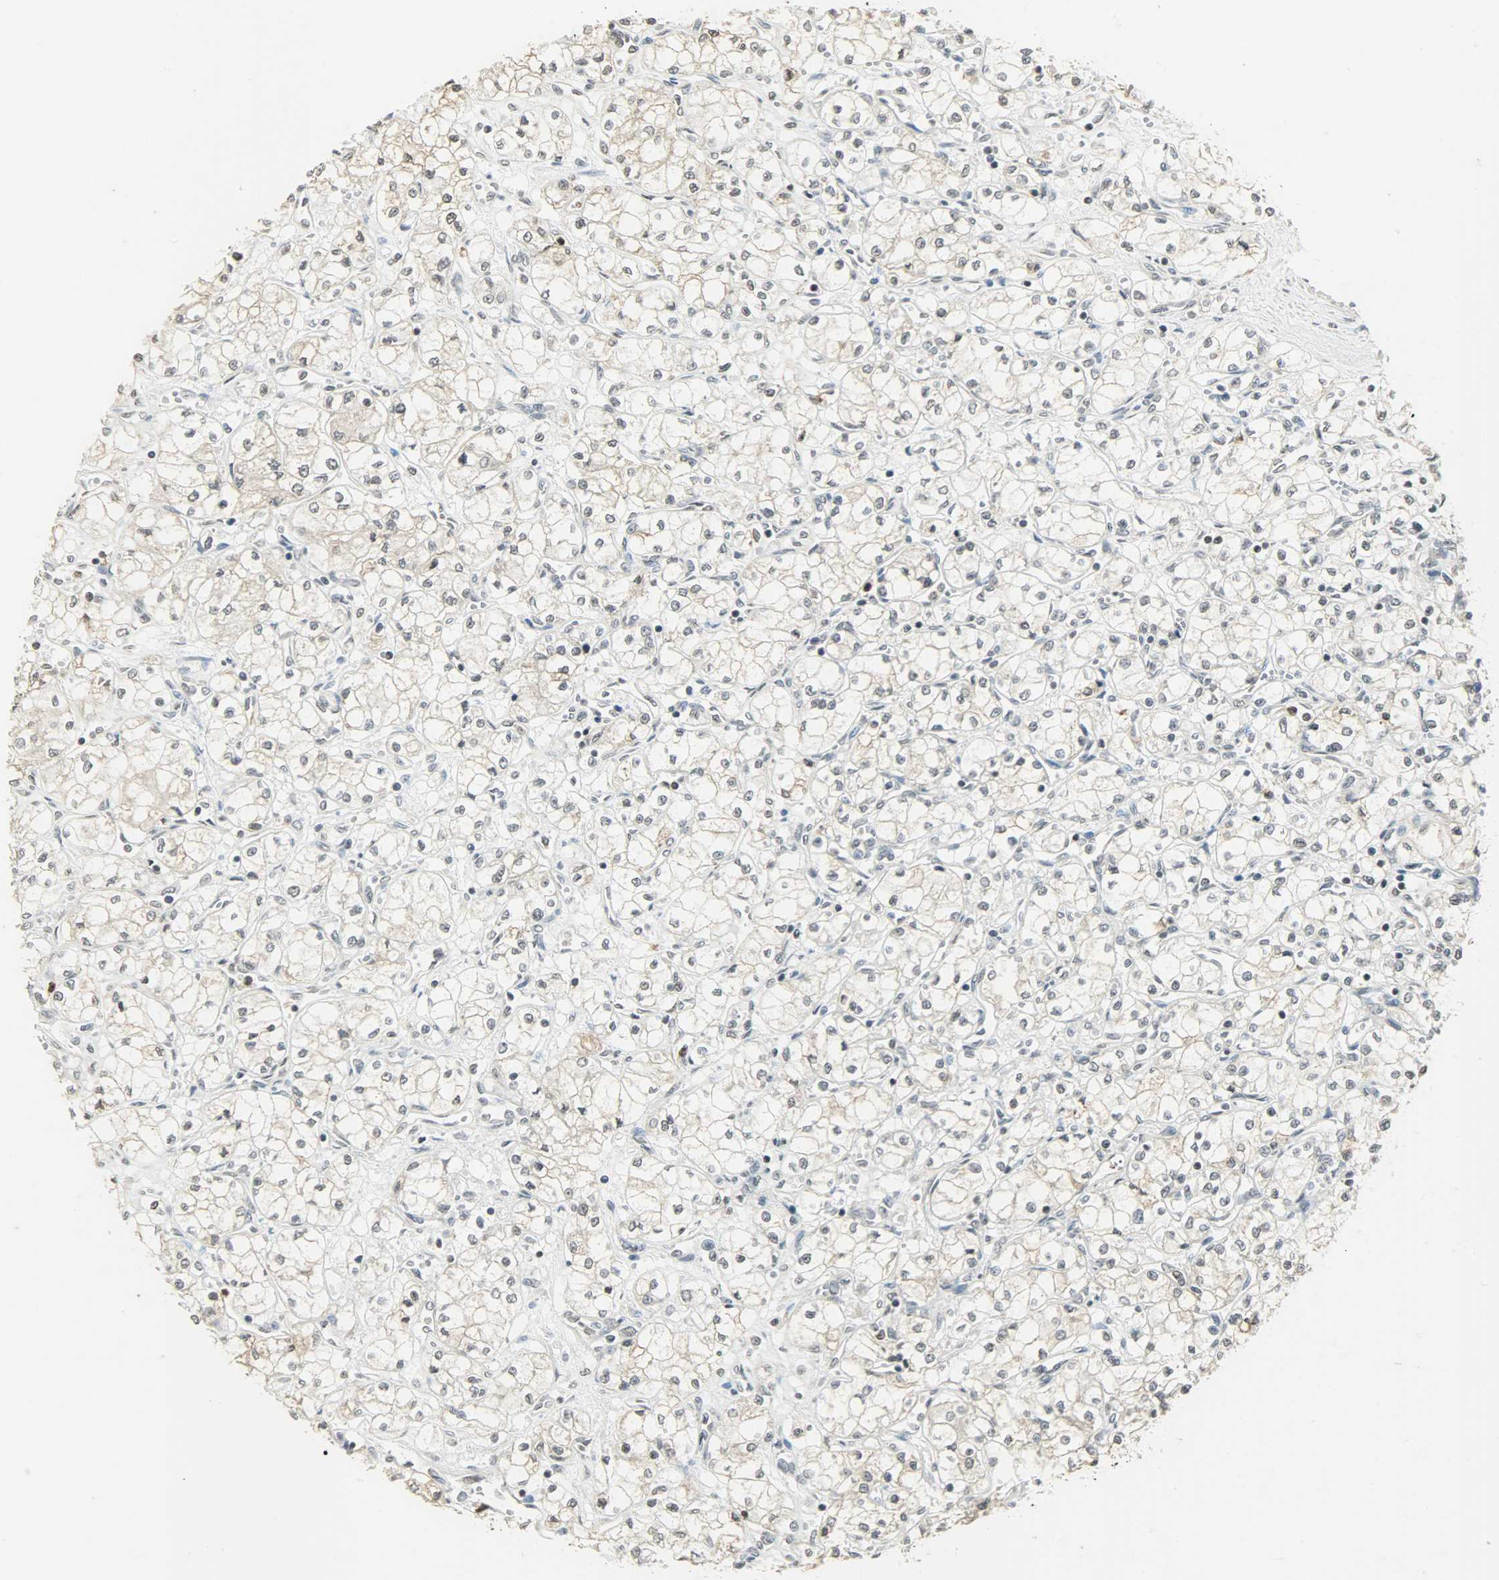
{"staining": {"intensity": "negative", "quantity": "none", "location": "none"}, "tissue": "renal cancer", "cell_type": "Tumor cells", "image_type": "cancer", "snomed": [{"axis": "morphology", "description": "Normal tissue, NOS"}, {"axis": "morphology", "description": "Adenocarcinoma, NOS"}, {"axis": "topography", "description": "Kidney"}], "caption": "This is an IHC micrograph of human adenocarcinoma (renal). There is no staining in tumor cells.", "gene": "SMARCA5", "patient": {"sex": "male", "age": 59}}